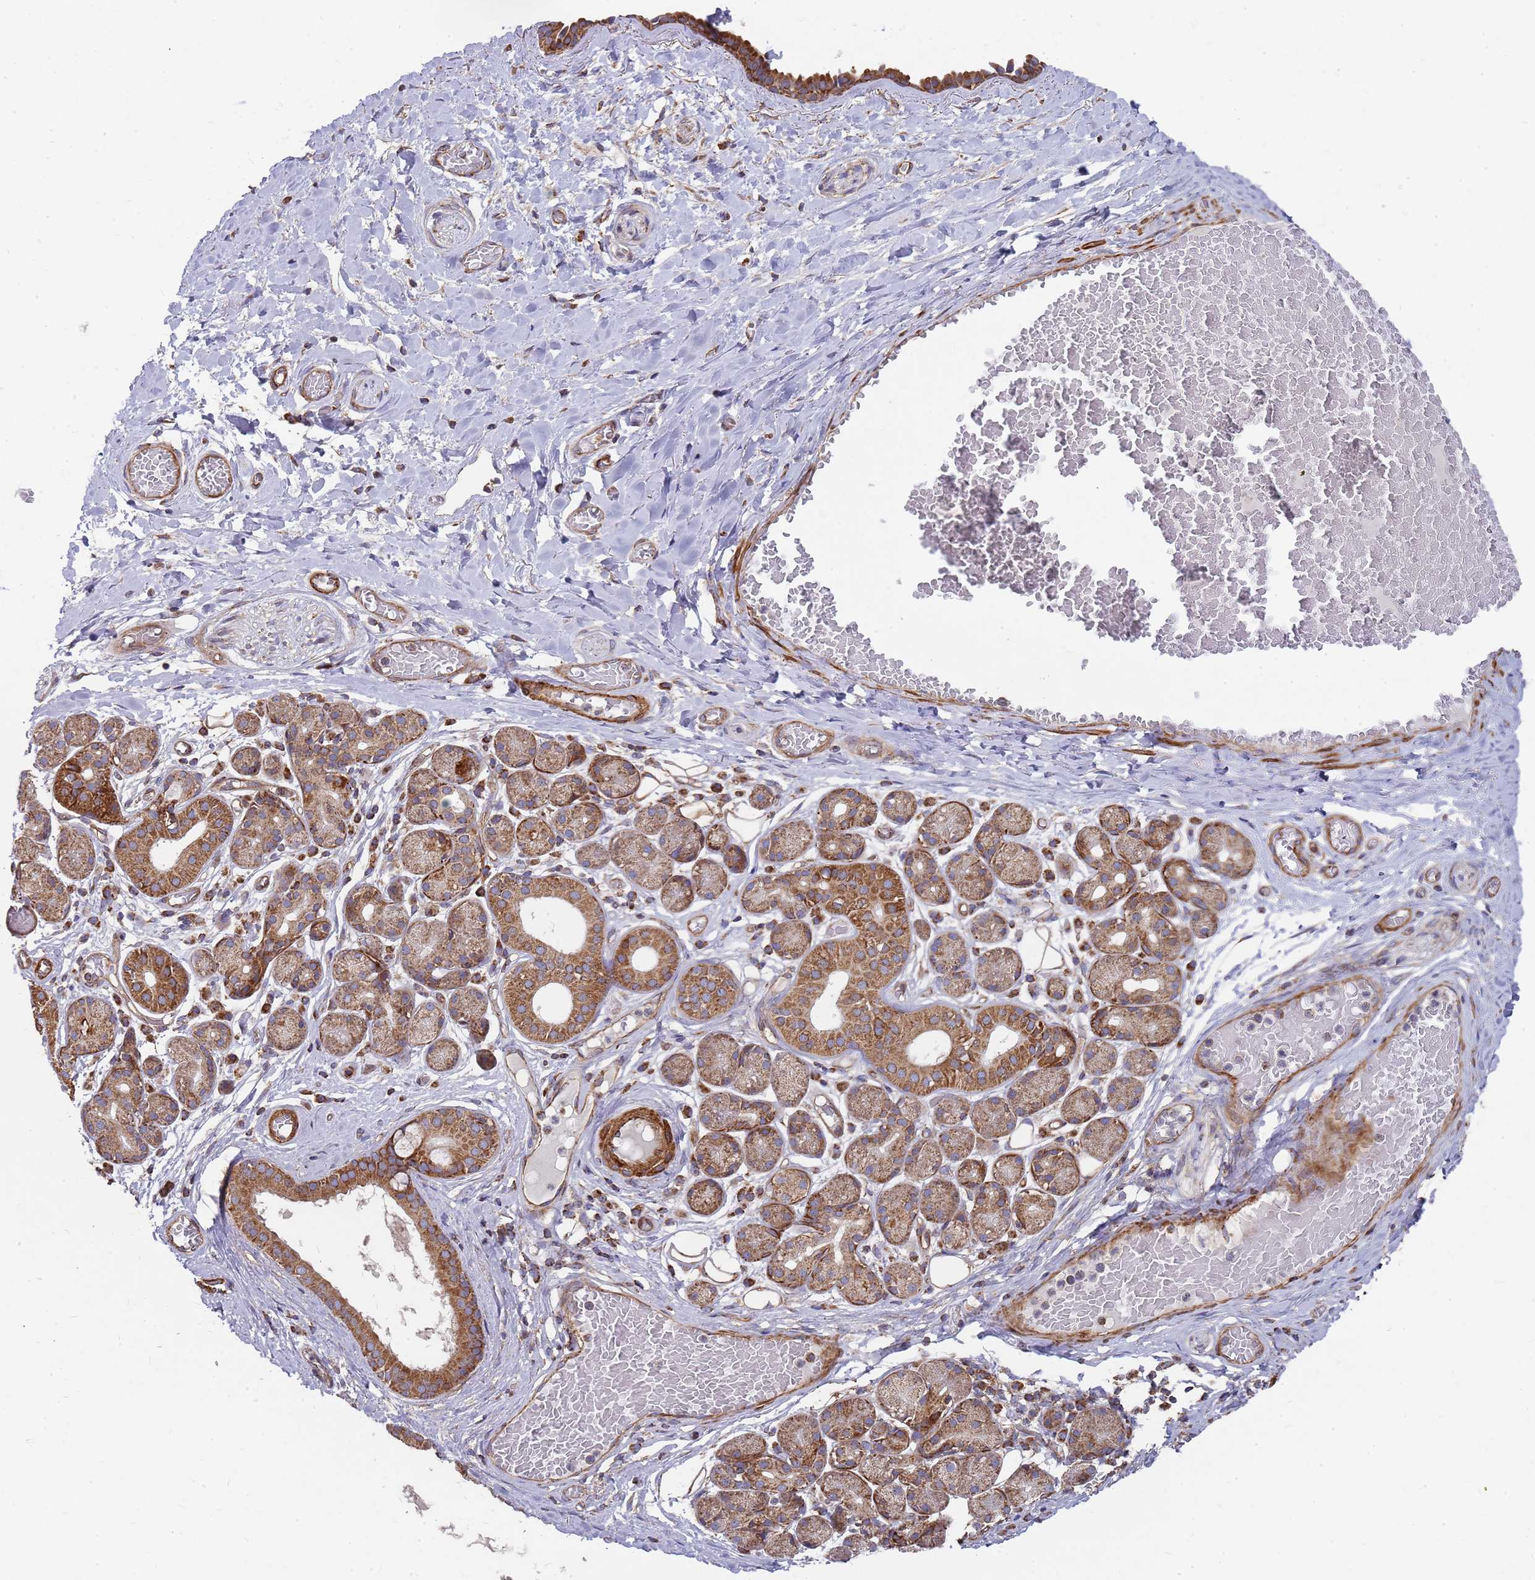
{"staining": {"intensity": "negative", "quantity": "none", "location": "none"}, "tissue": "adipose tissue", "cell_type": "Adipocytes", "image_type": "normal", "snomed": [{"axis": "morphology", "description": "Normal tissue, NOS"}, {"axis": "topography", "description": "Salivary gland"}, {"axis": "topography", "description": "Peripheral nerve tissue"}], "caption": "This is an IHC image of unremarkable adipose tissue. There is no expression in adipocytes.", "gene": "WDFY3", "patient": {"sex": "male", "age": 62}}